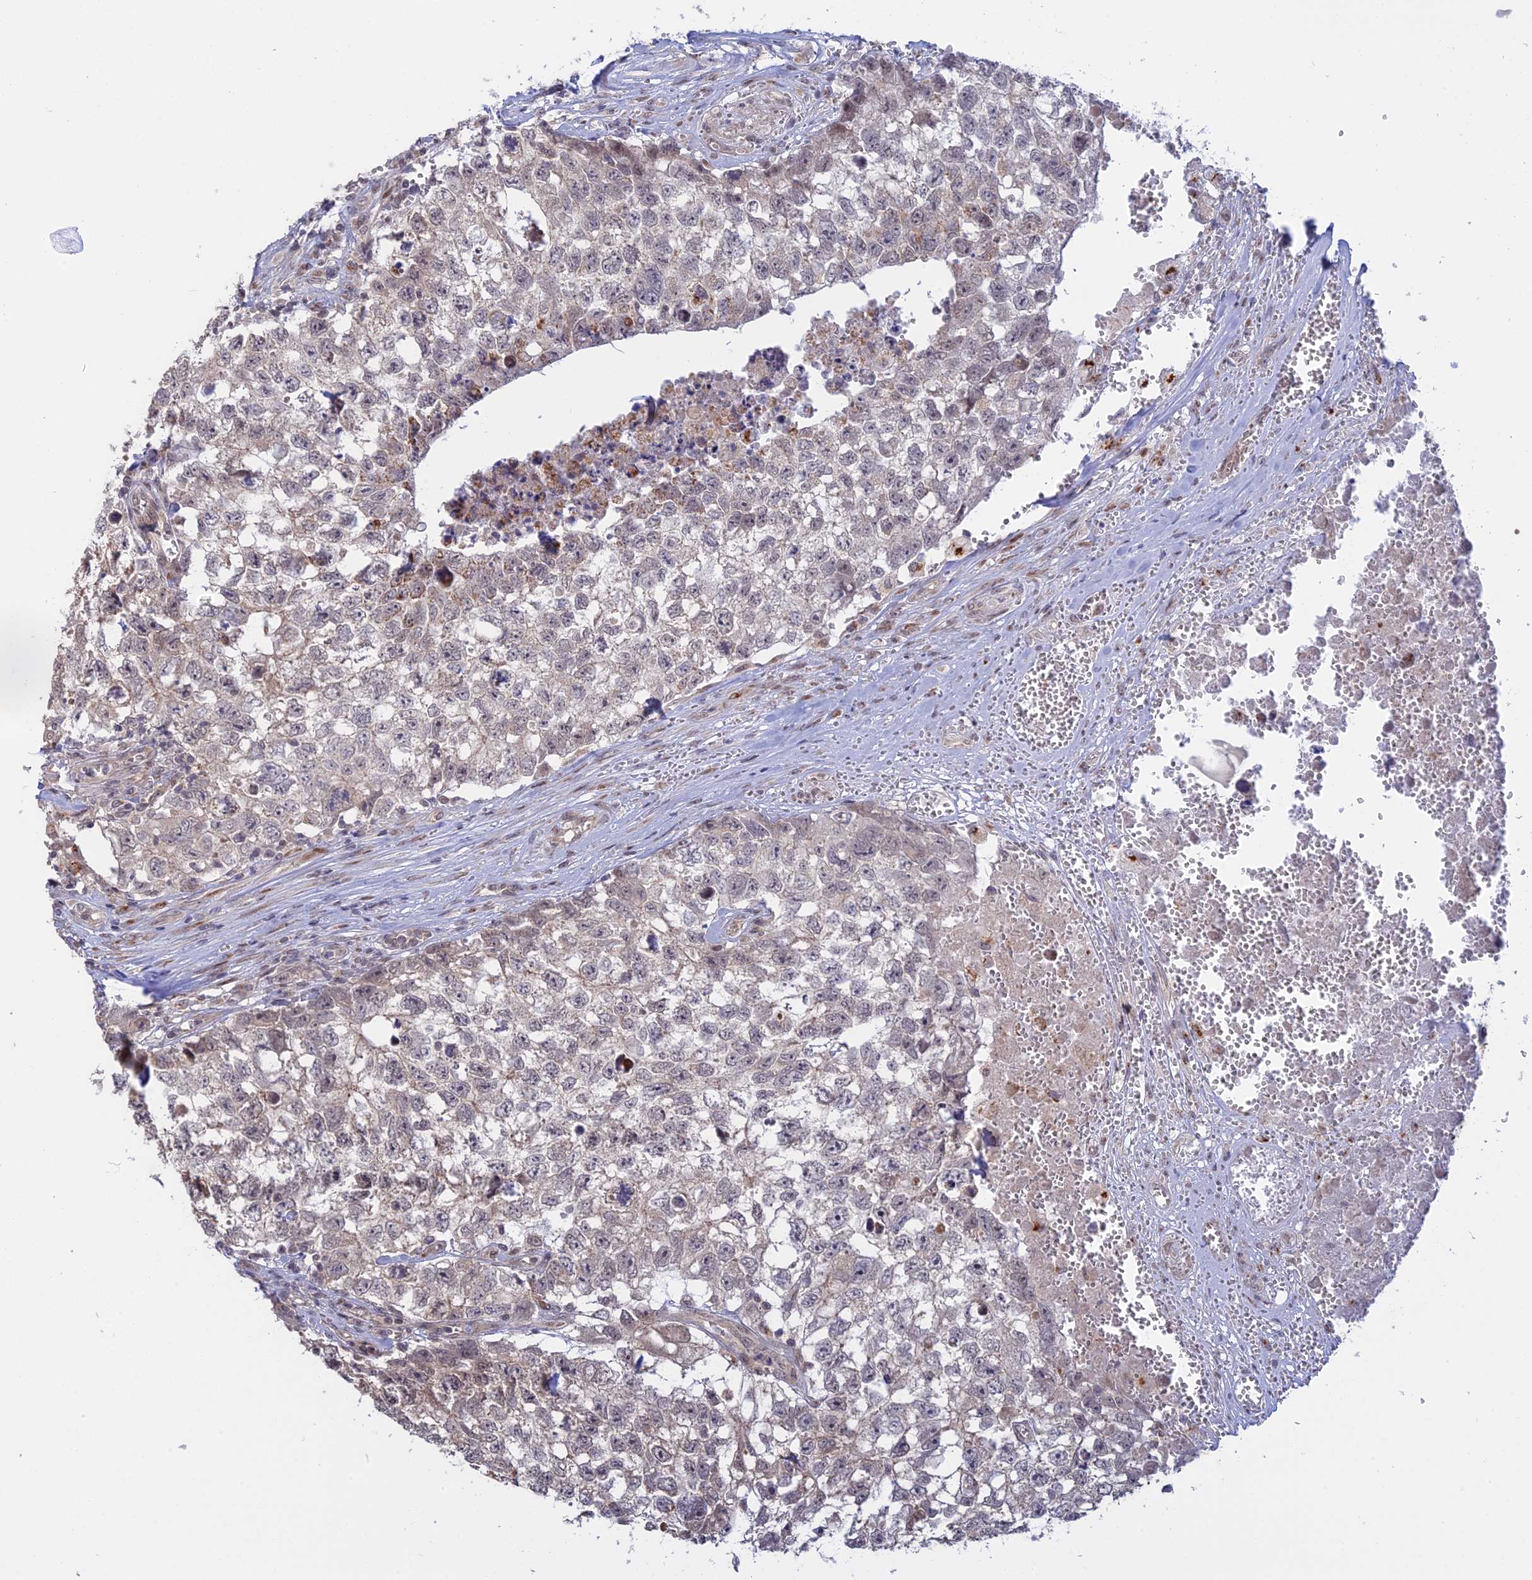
{"staining": {"intensity": "negative", "quantity": "none", "location": "none"}, "tissue": "testis cancer", "cell_type": "Tumor cells", "image_type": "cancer", "snomed": [{"axis": "morphology", "description": "Seminoma, NOS"}, {"axis": "morphology", "description": "Carcinoma, Embryonal, NOS"}, {"axis": "topography", "description": "Testis"}], "caption": "Human testis cancer (embryonal carcinoma) stained for a protein using IHC reveals no expression in tumor cells.", "gene": "GSKIP", "patient": {"sex": "male", "age": 29}}